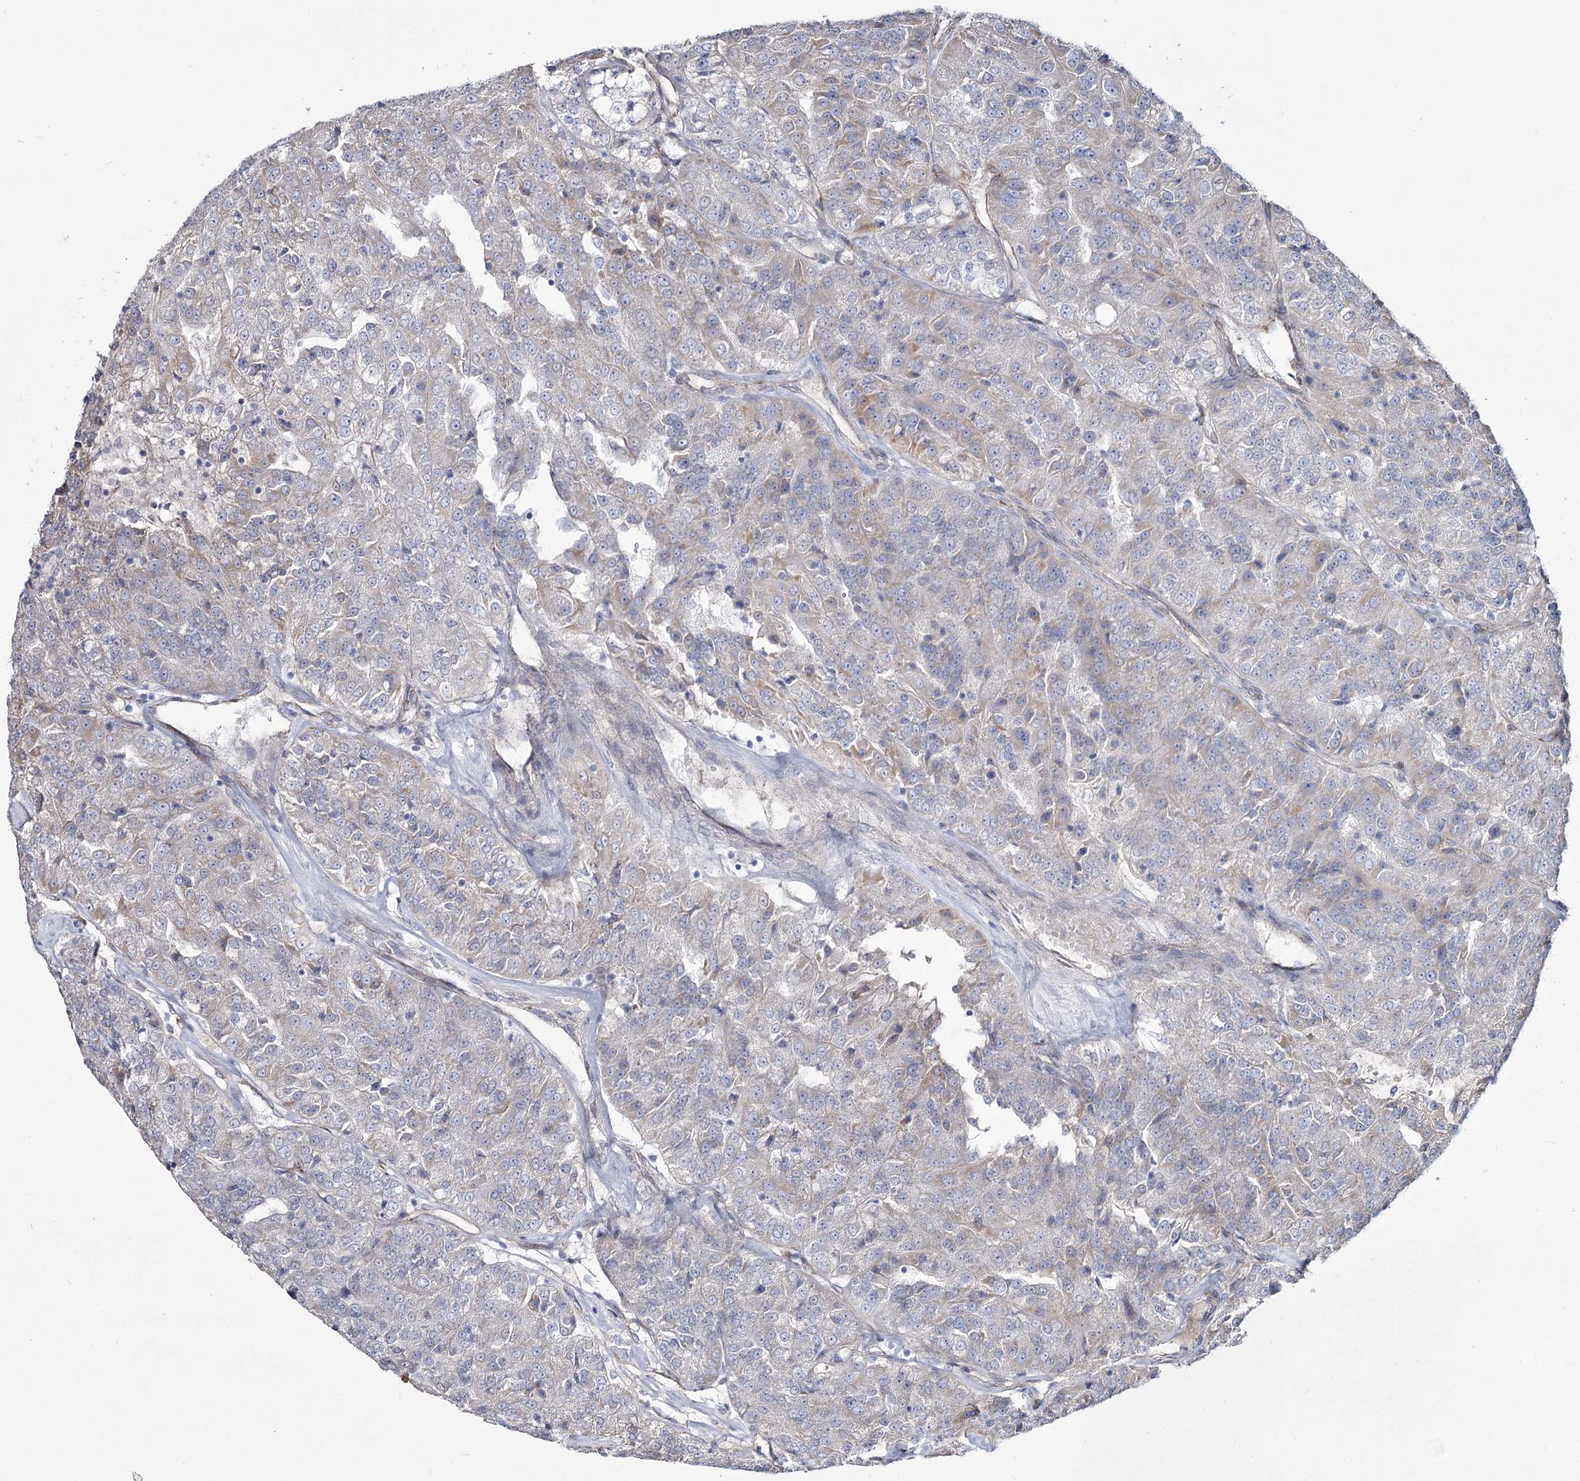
{"staining": {"intensity": "negative", "quantity": "none", "location": "none"}, "tissue": "renal cancer", "cell_type": "Tumor cells", "image_type": "cancer", "snomed": [{"axis": "morphology", "description": "Adenocarcinoma, NOS"}, {"axis": "topography", "description": "Kidney"}], "caption": "A high-resolution histopathology image shows immunohistochemistry staining of adenocarcinoma (renal), which demonstrates no significant staining in tumor cells. (DAB immunohistochemistry (IHC) with hematoxylin counter stain).", "gene": "ME3", "patient": {"sex": "female", "age": 63}}